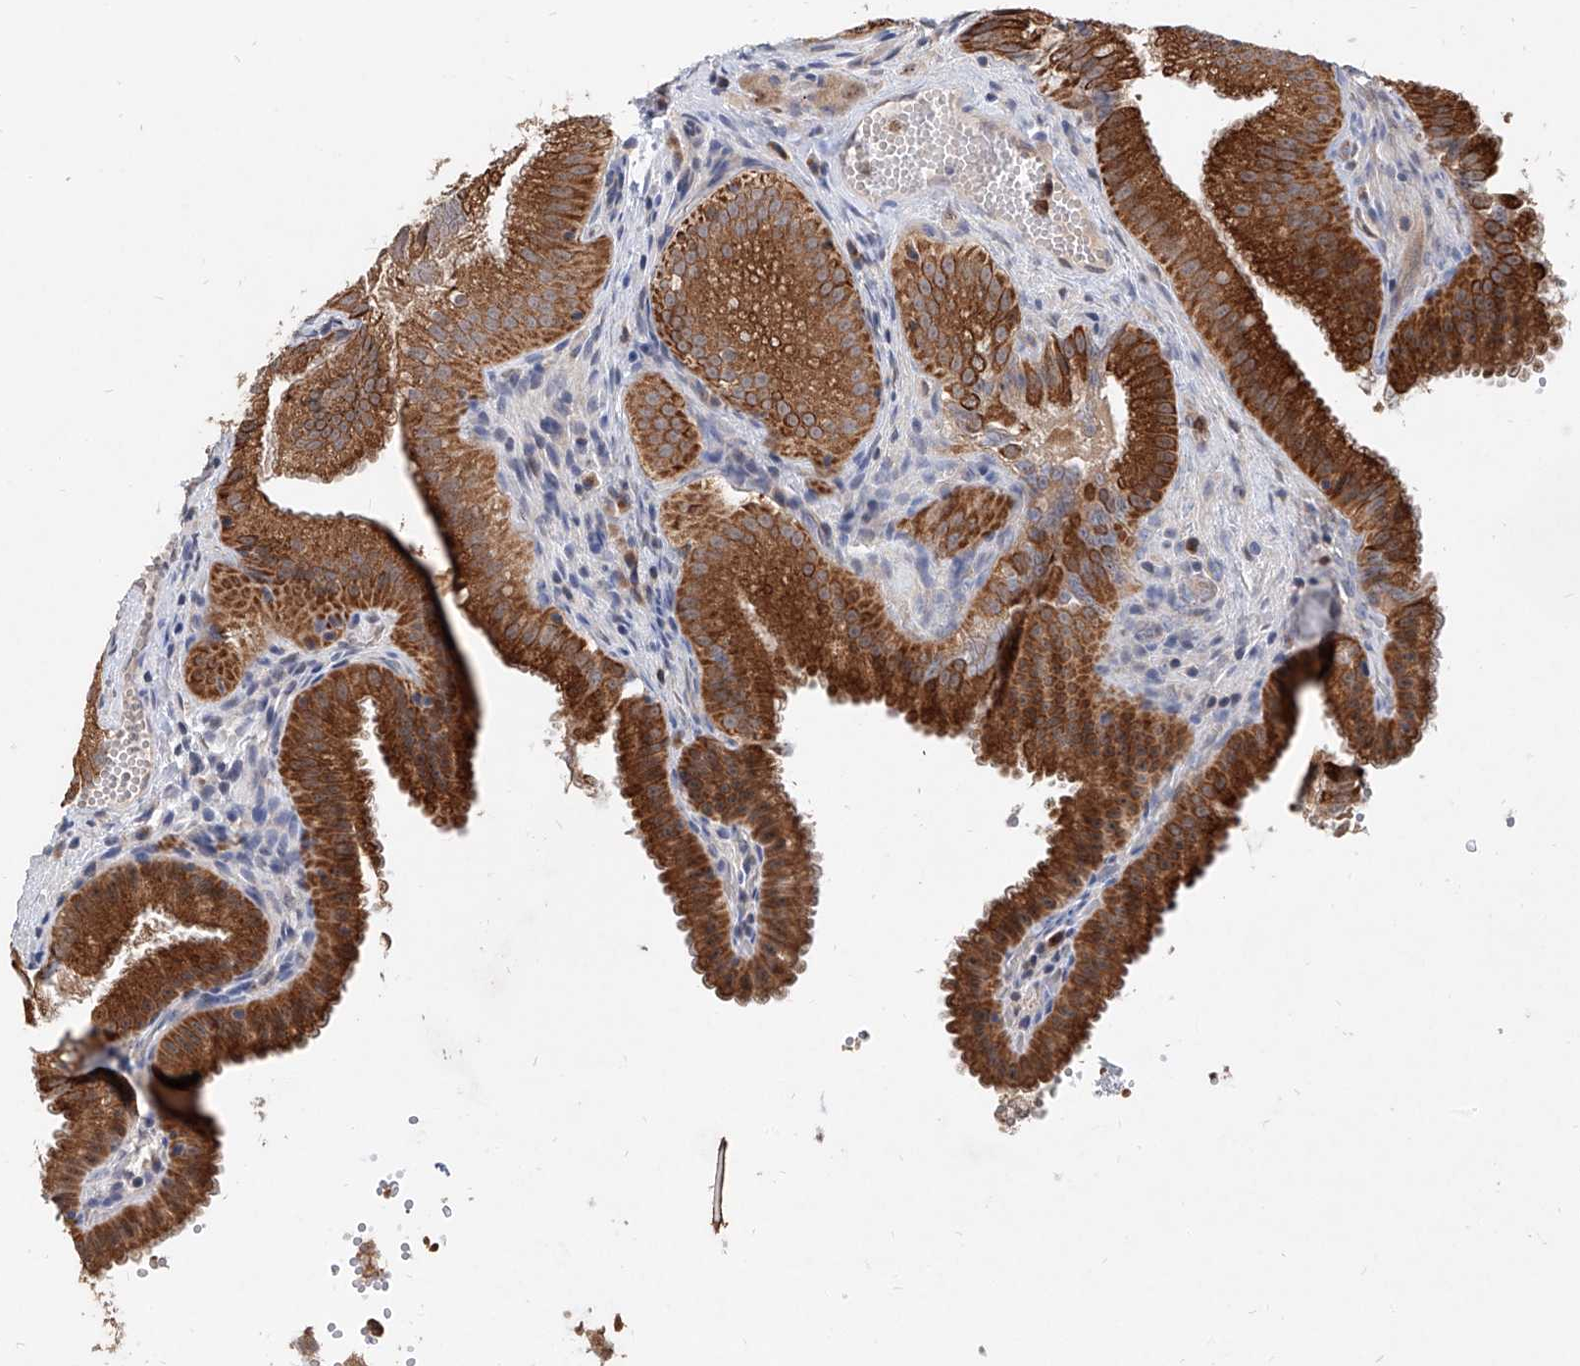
{"staining": {"intensity": "strong", "quantity": ">75%", "location": "cytoplasmic/membranous"}, "tissue": "gallbladder", "cell_type": "Glandular cells", "image_type": "normal", "snomed": [{"axis": "morphology", "description": "Normal tissue, NOS"}, {"axis": "topography", "description": "Gallbladder"}], "caption": "Immunohistochemical staining of unremarkable human gallbladder demonstrates >75% levels of strong cytoplasmic/membranous protein staining in about >75% of glandular cells. Using DAB (brown) and hematoxylin (blue) stains, captured at high magnification using brightfield microscopy.", "gene": "MFSD4B", "patient": {"sex": "female", "age": 30}}